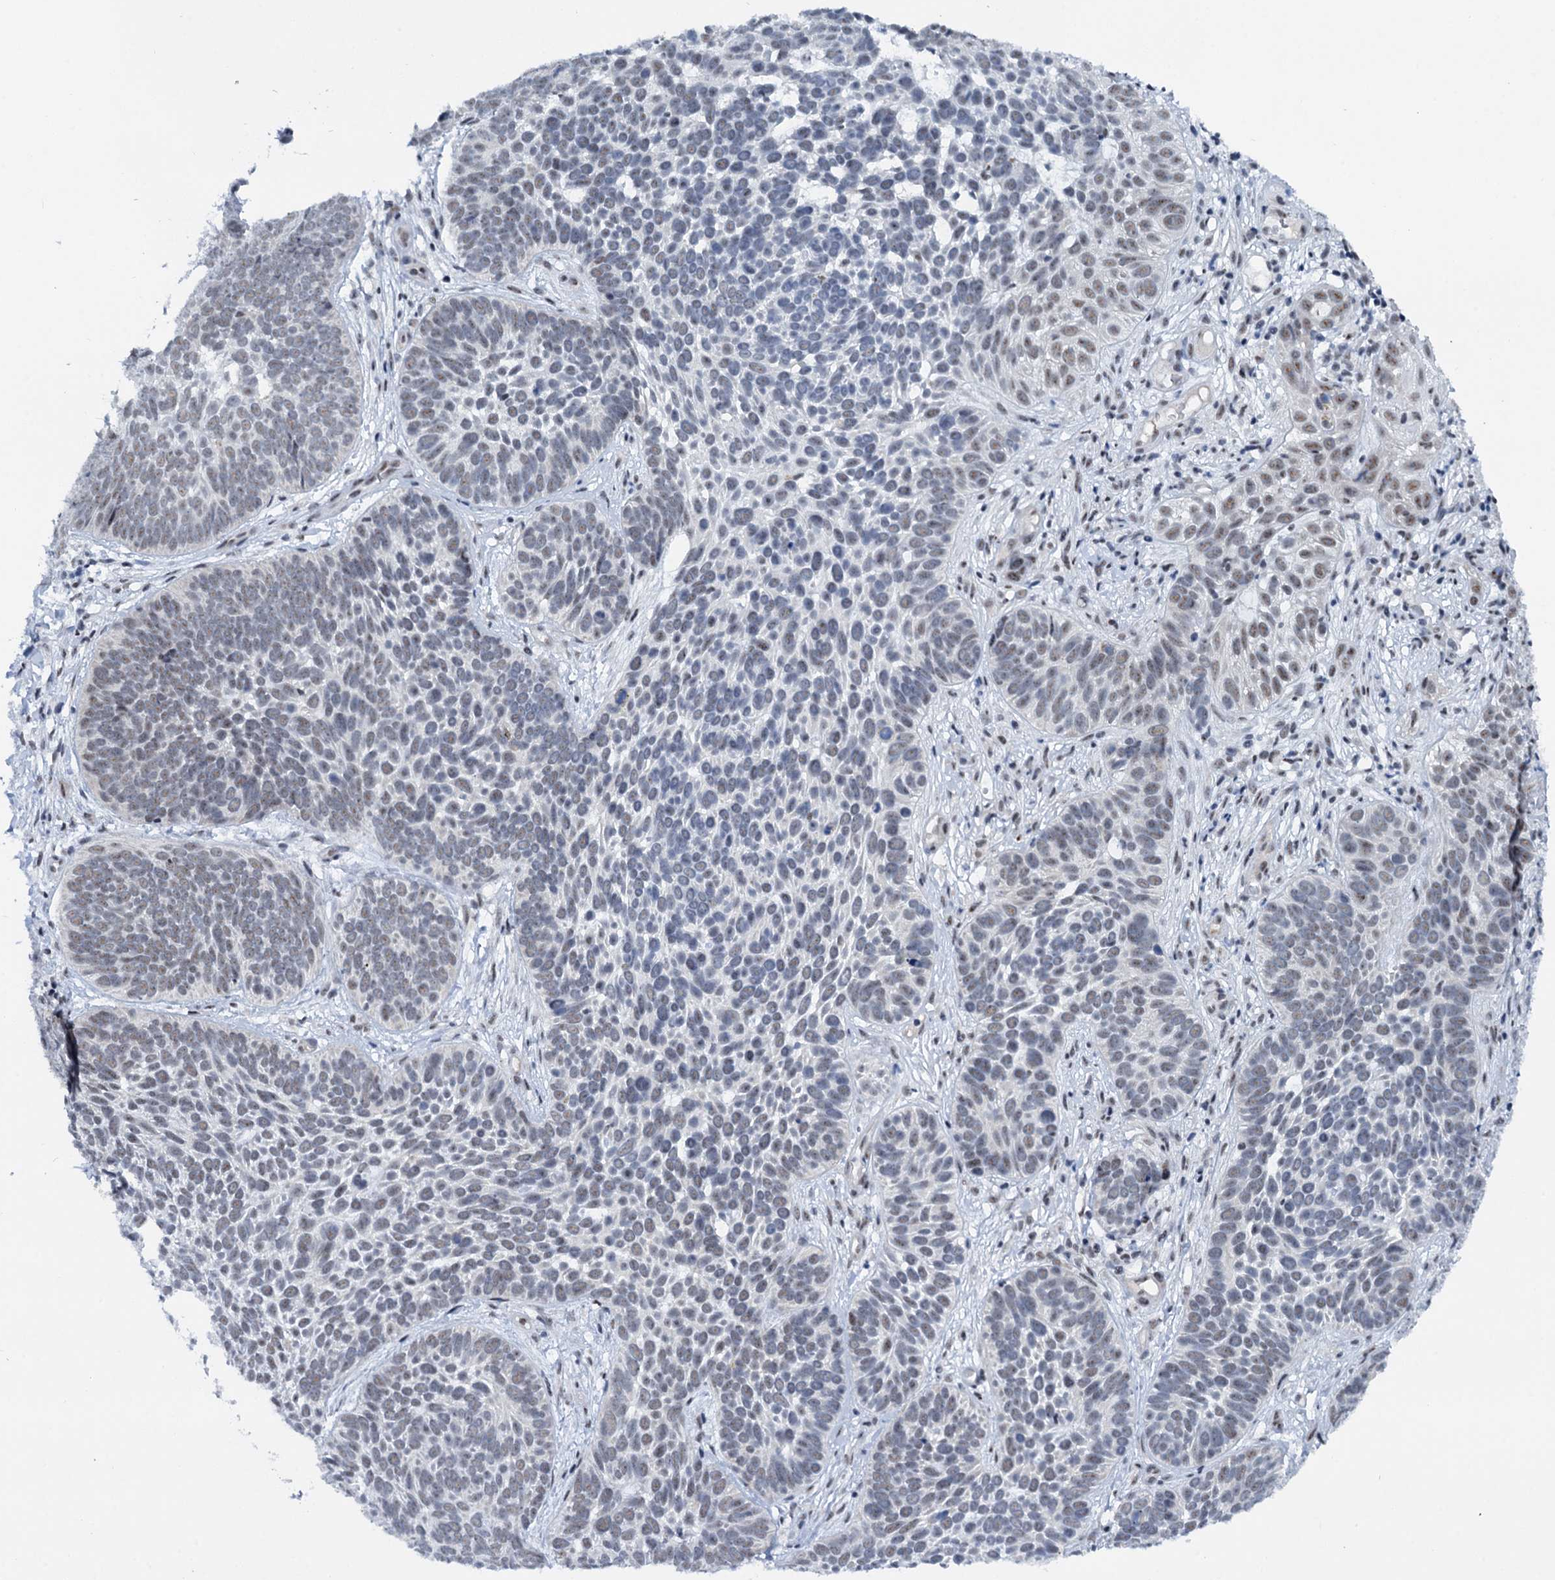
{"staining": {"intensity": "weak", "quantity": "25%-75%", "location": "nuclear"}, "tissue": "skin cancer", "cell_type": "Tumor cells", "image_type": "cancer", "snomed": [{"axis": "morphology", "description": "Basal cell carcinoma"}, {"axis": "topography", "description": "Skin"}], "caption": "Skin cancer stained for a protein (brown) displays weak nuclear positive expression in about 25%-75% of tumor cells.", "gene": "SREK1", "patient": {"sex": "male", "age": 89}}